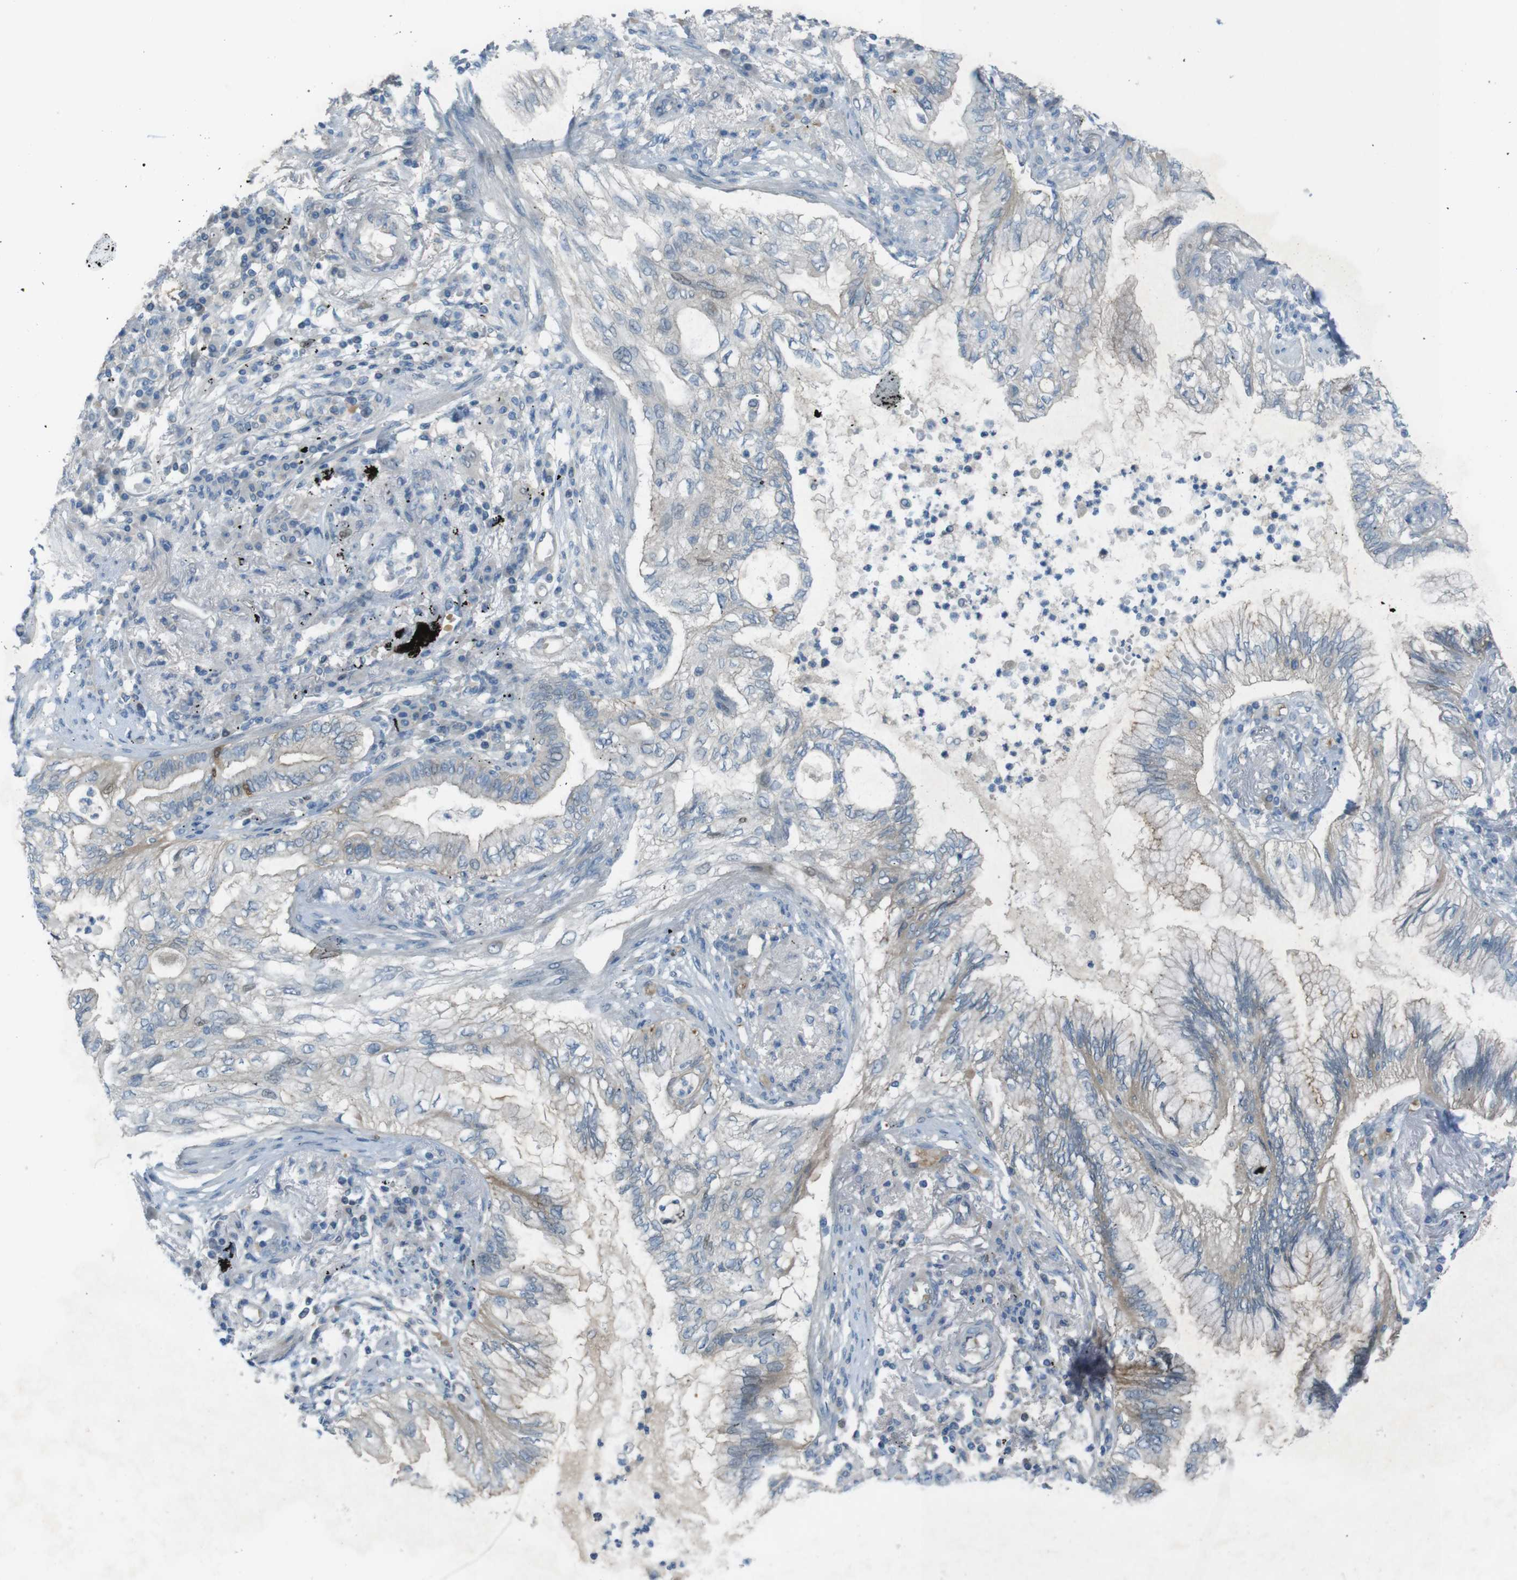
{"staining": {"intensity": "weak", "quantity": "<25%", "location": "cytoplasmic/membranous"}, "tissue": "lung cancer", "cell_type": "Tumor cells", "image_type": "cancer", "snomed": [{"axis": "morphology", "description": "Normal tissue, NOS"}, {"axis": "morphology", "description": "Adenocarcinoma, NOS"}, {"axis": "topography", "description": "Bronchus"}, {"axis": "topography", "description": "Lung"}], "caption": "Immunohistochemistry (IHC) image of human lung adenocarcinoma stained for a protein (brown), which shows no expression in tumor cells.", "gene": "ZDHHC20", "patient": {"sex": "female", "age": 70}}